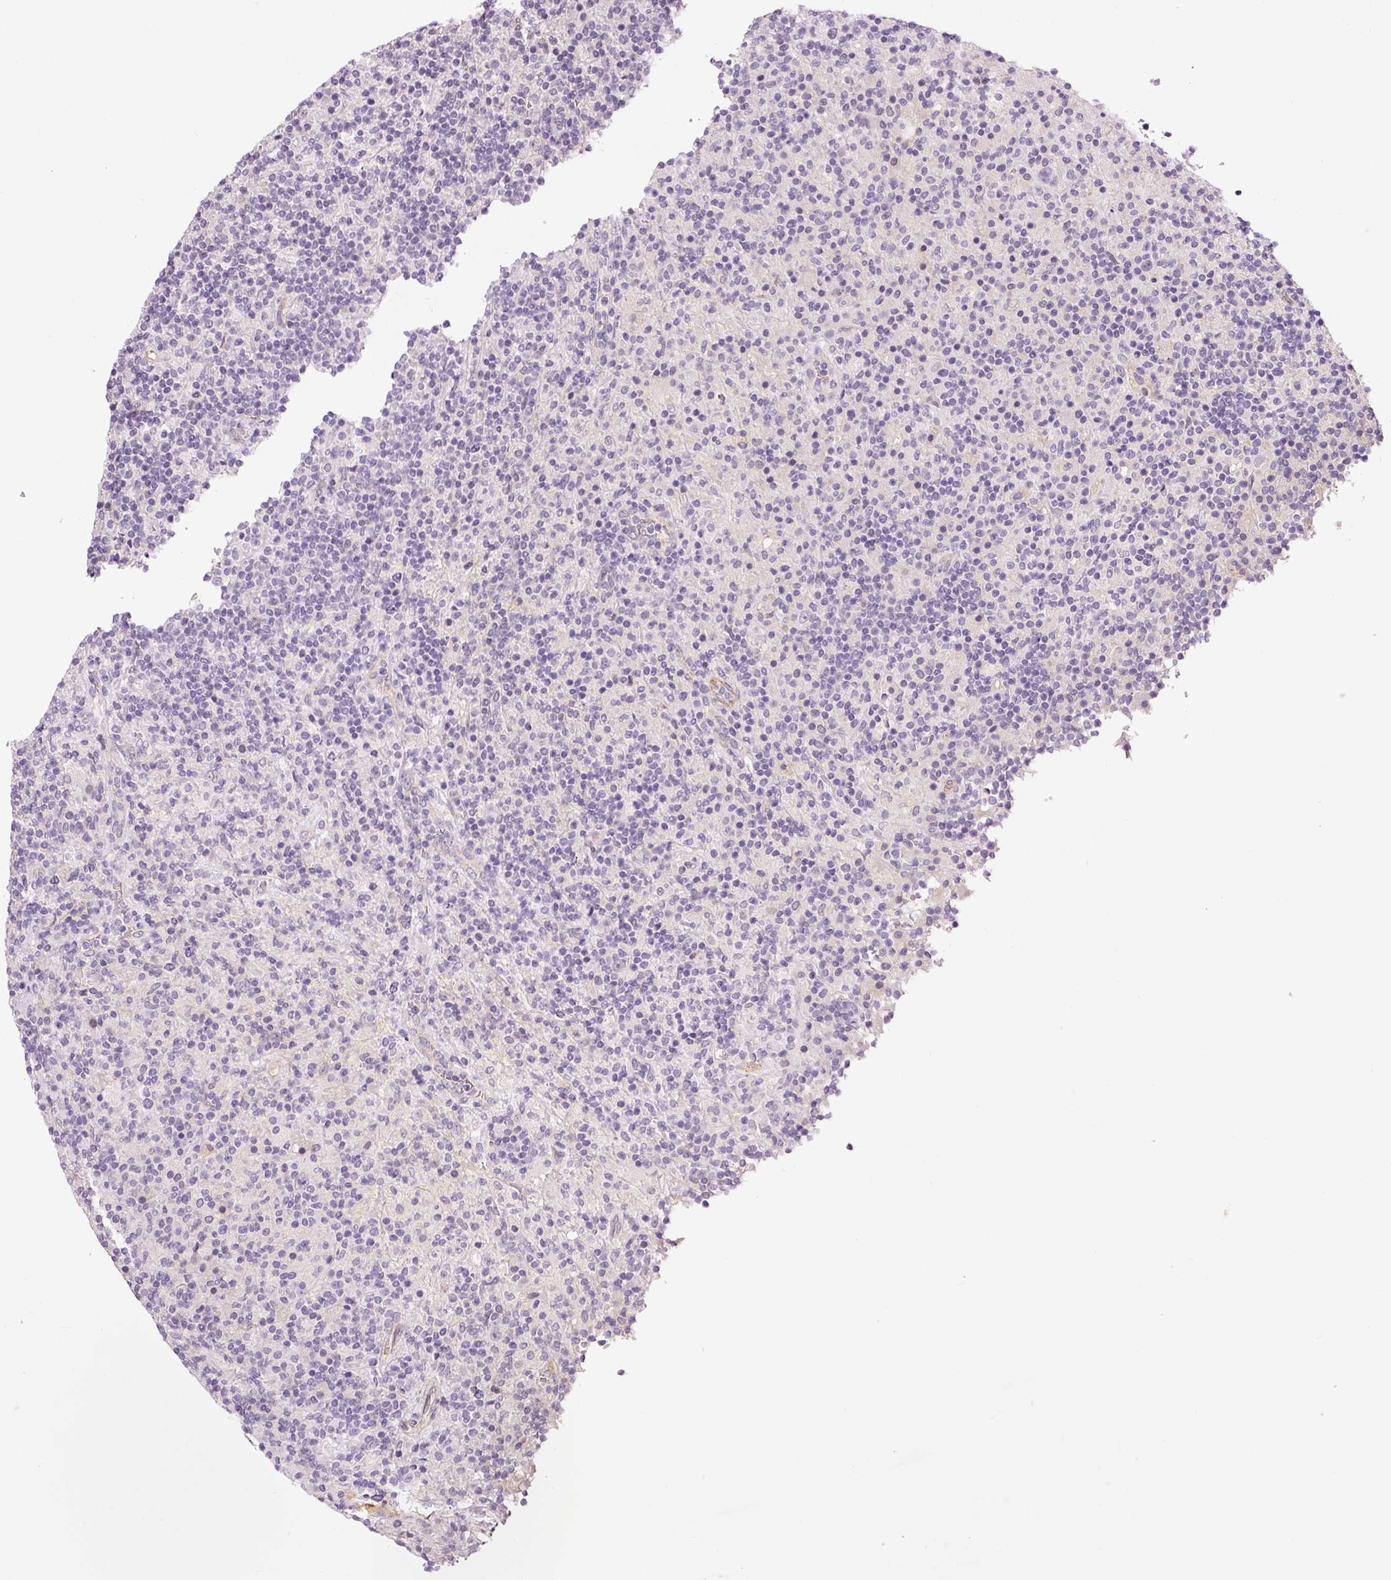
{"staining": {"intensity": "negative", "quantity": "none", "location": "none"}, "tissue": "lymphoma", "cell_type": "Tumor cells", "image_type": "cancer", "snomed": [{"axis": "morphology", "description": "Hodgkin's disease, NOS"}, {"axis": "topography", "description": "Lymph node"}], "caption": "Immunohistochemistry histopathology image of neoplastic tissue: lymphoma stained with DAB (3,3'-diaminobenzidine) displays no significant protein staining in tumor cells.", "gene": "ABCB4", "patient": {"sex": "male", "age": 70}}